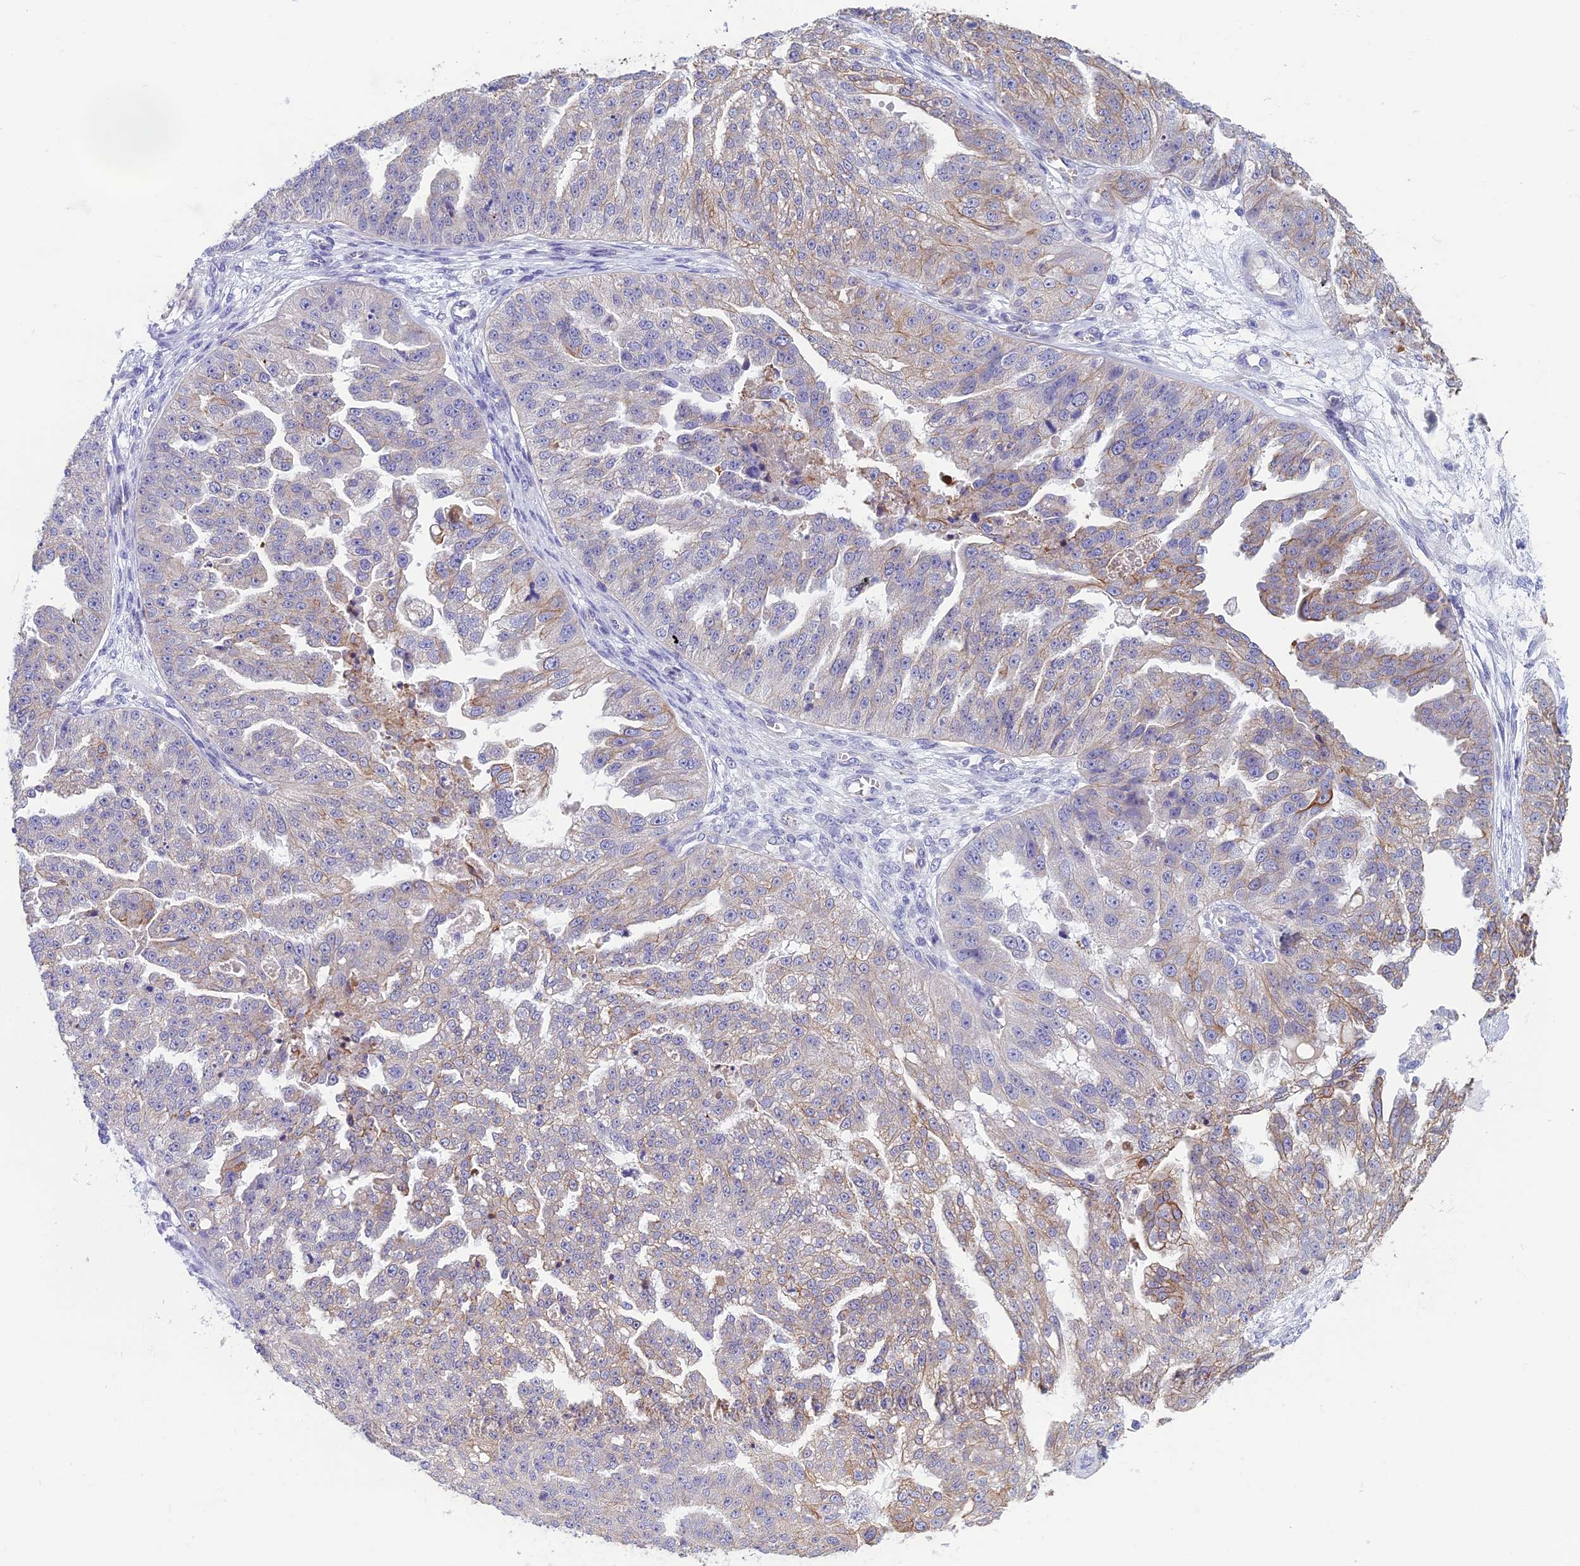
{"staining": {"intensity": "weak", "quantity": "<25%", "location": "cytoplasmic/membranous"}, "tissue": "ovarian cancer", "cell_type": "Tumor cells", "image_type": "cancer", "snomed": [{"axis": "morphology", "description": "Cystadenocarcinoma, serous, NOS"}, {"axis": "topography", "description": "Ovary"}], "caption": "Tumor cells are negative for protein expression in human serous cystadenocarcinoma (ovarian).", "gene": "RBM41", "patient": {"sex": "female", "age": 58}}